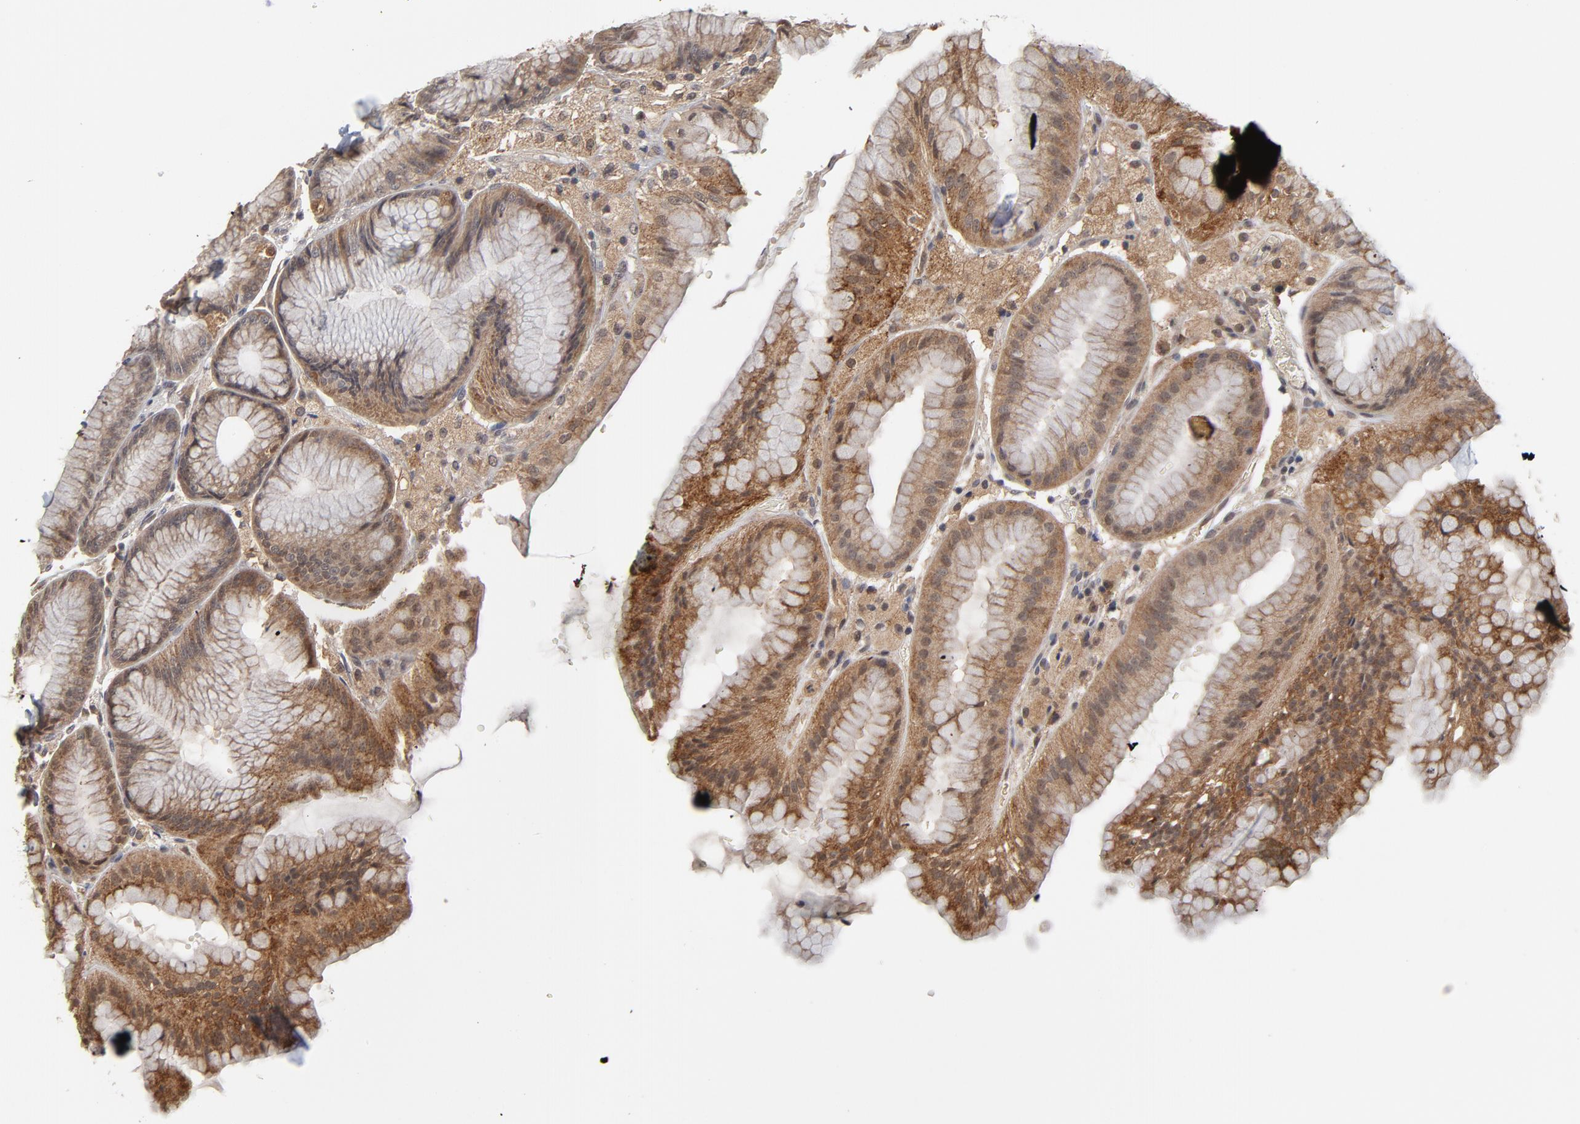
{"staining": {"intensity": "moderate", "quantity": ">75%", "location": "cytoplasmic/membranous"}, "tissue": "stomach", "cell_type": "Glandular cells", "image_type": "normal", "snomed": [{"axis": "morphology", "description": "Normal tissue, NOS"}, {"axis": "topography", "description": "Stomach, lower"}], "caption": "Immunohistochemistry (IHC) staining of benign stomach, which reveals medium levels of moderate cytoplasmic/membranous positivity in approximately >75% of glandular cells indicating moderate cytoplasmic/membranous protein staining. The staining was performed using DAB (3,3'-diaminobenzidine) (brown) for protein detection and nuclei were counterstained in hematoxylin (blue).", "gene": "ASB8", "patient": {"sex": "male", "age": 71}}